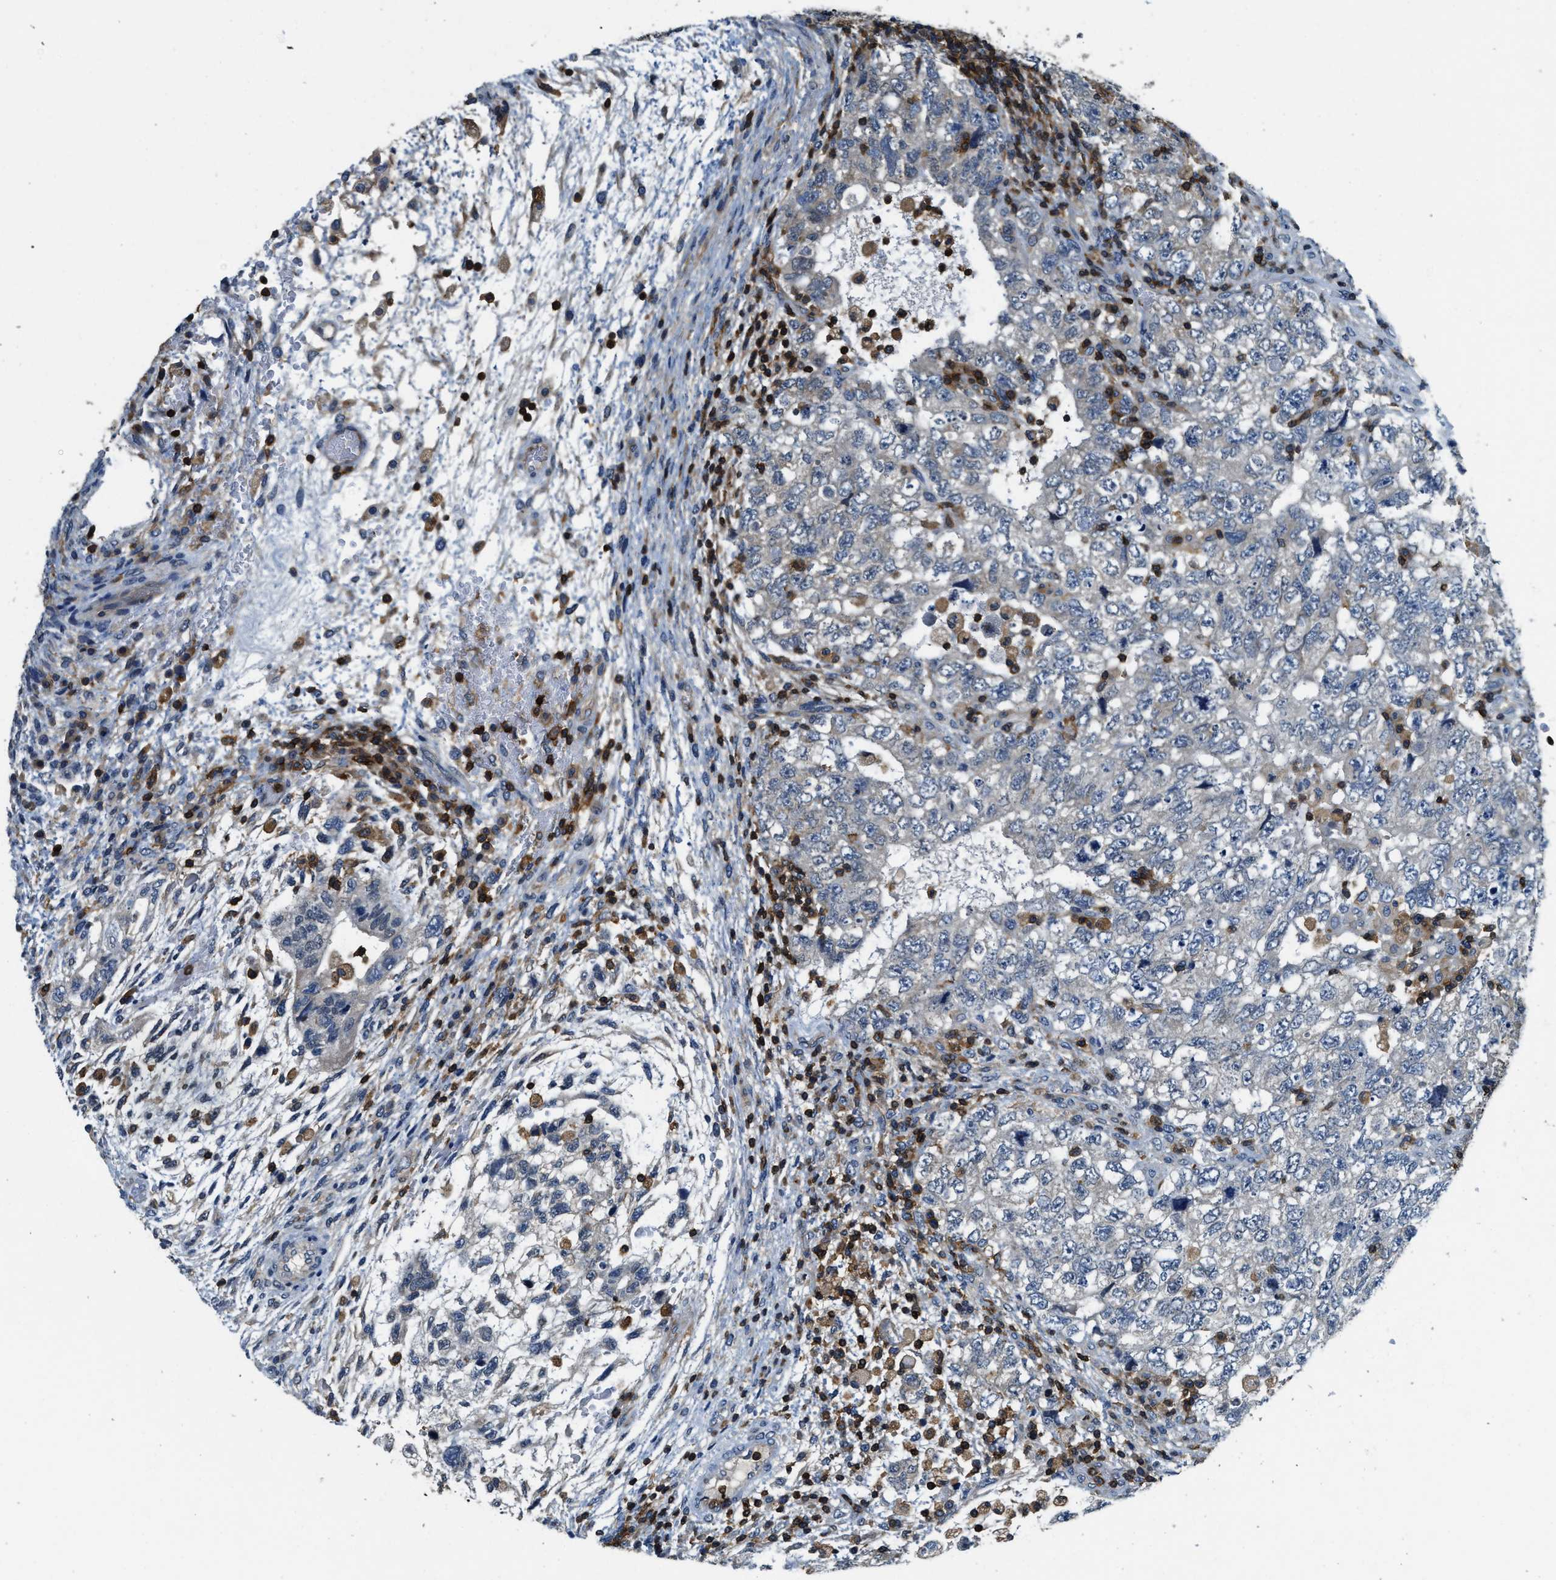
{"staining": {"intensity": "negative", "quantity": "none", "location": "none"}, "tissue": "testis cancer", "cell_type": "Tumor cells", "image_type": "cancer", "snomed": [{"axis": "morphology", "description": "Carcinoma, Embryonal, NOS"}, {"axis": "topography", "description": "Testis"}], "caption": "There is no significant expression in tumor cells of testis embryonal carcinoma.", "gene": "MYO1G", "patient": {"sex": "male", "age": 36}}